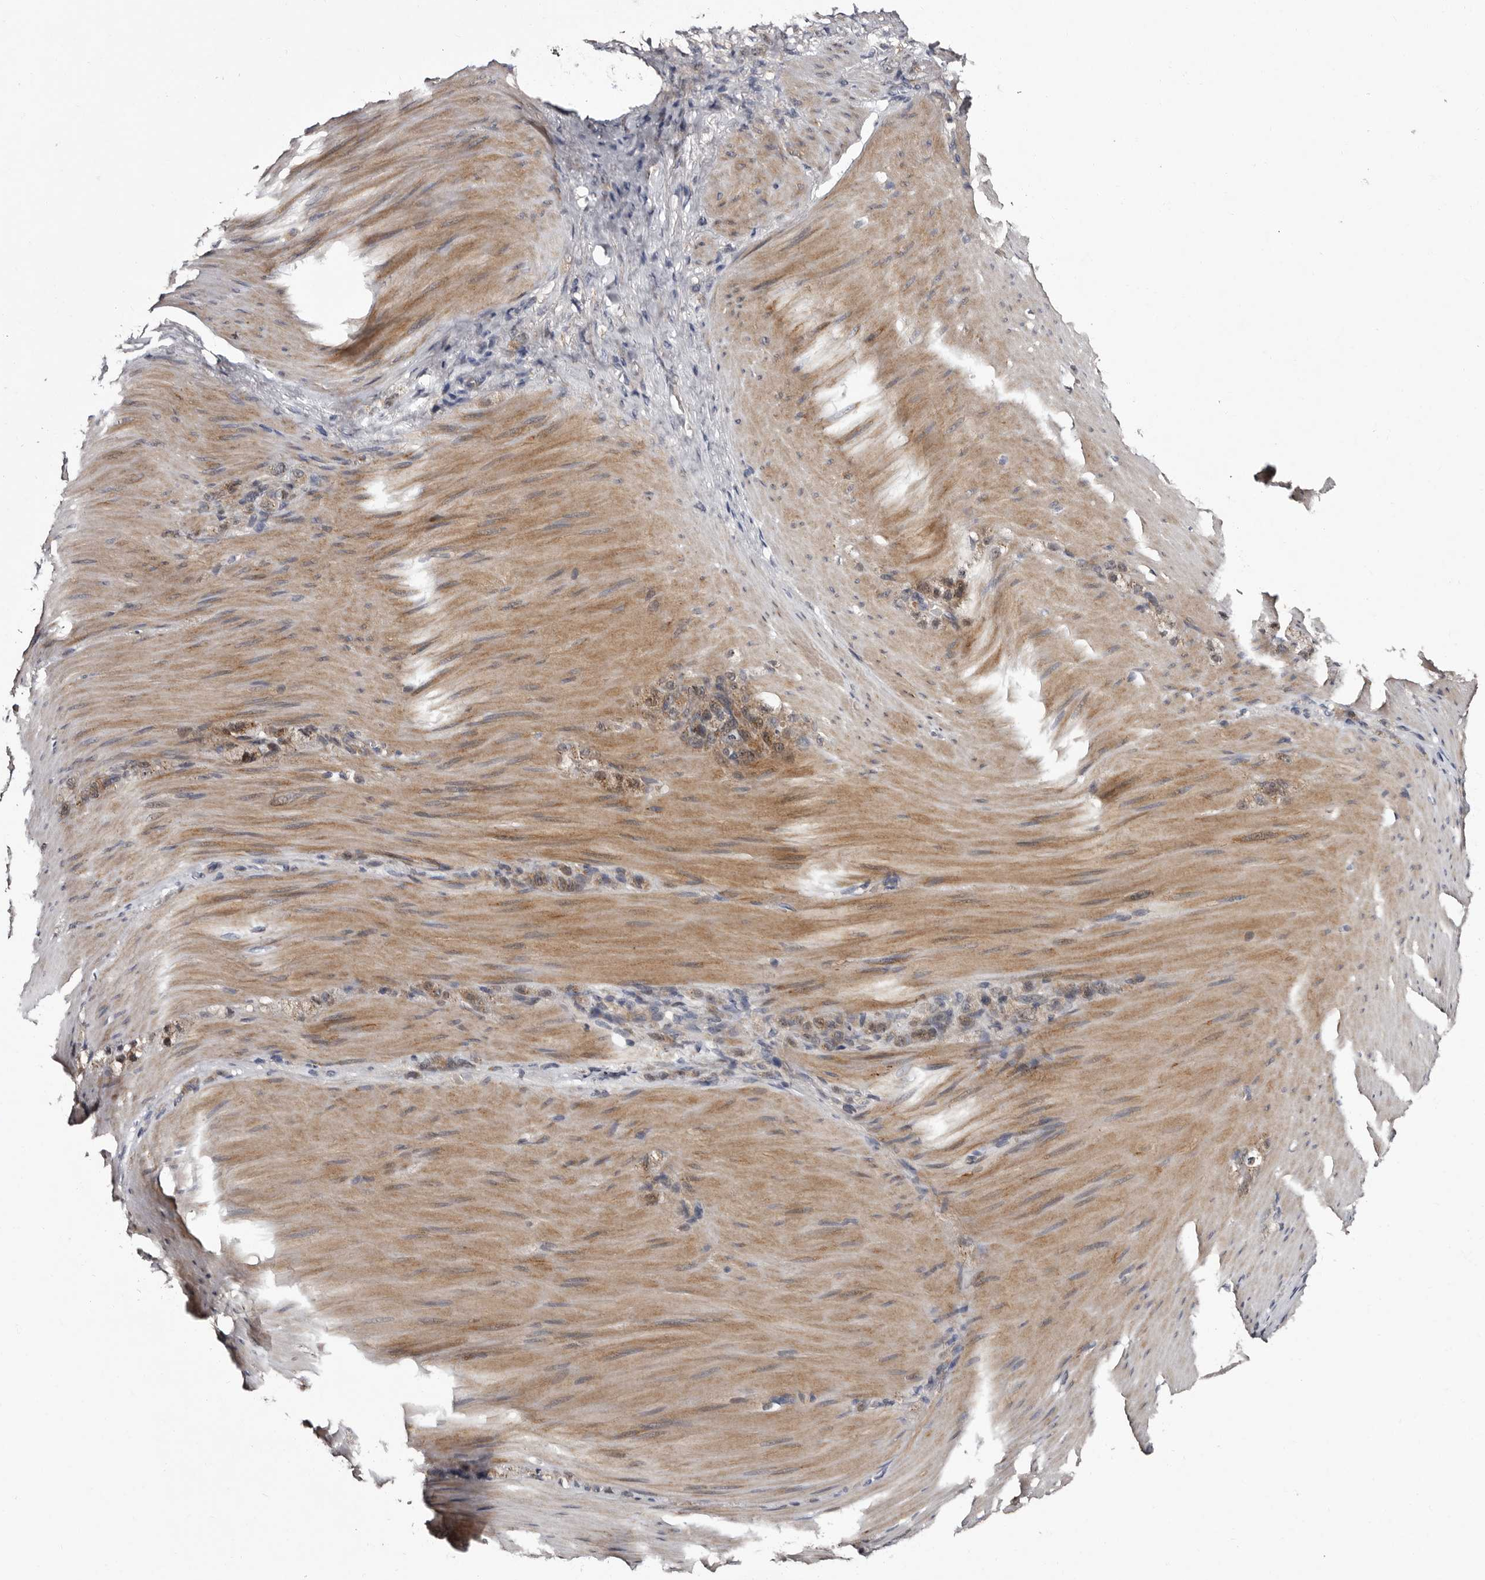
{"staining": {"intensity": "weak", "quantity": "25%-75%", "location": "cytoplasmic/membranous"}, "tissue": "stomach cancer", "cell_type": "Tumor cells", "image_type": "cancer", "snomed": [{"axis": "morphology", "description": "Normal tissue, NOS"}, {"axis": "morphology", "description": "Adenocarcinoma, NOS"}, {"axis": "topography", "description": "Stomach"}], "caption": "Immunohistochemical staining of human adenocarcinoma (stomach) exhibits weak cytoplasmic/membranous protein expression in about 25%-75% of tumor cells.", "gene": "DNPH1", "patient": {"sex": "male", "age": 82}}